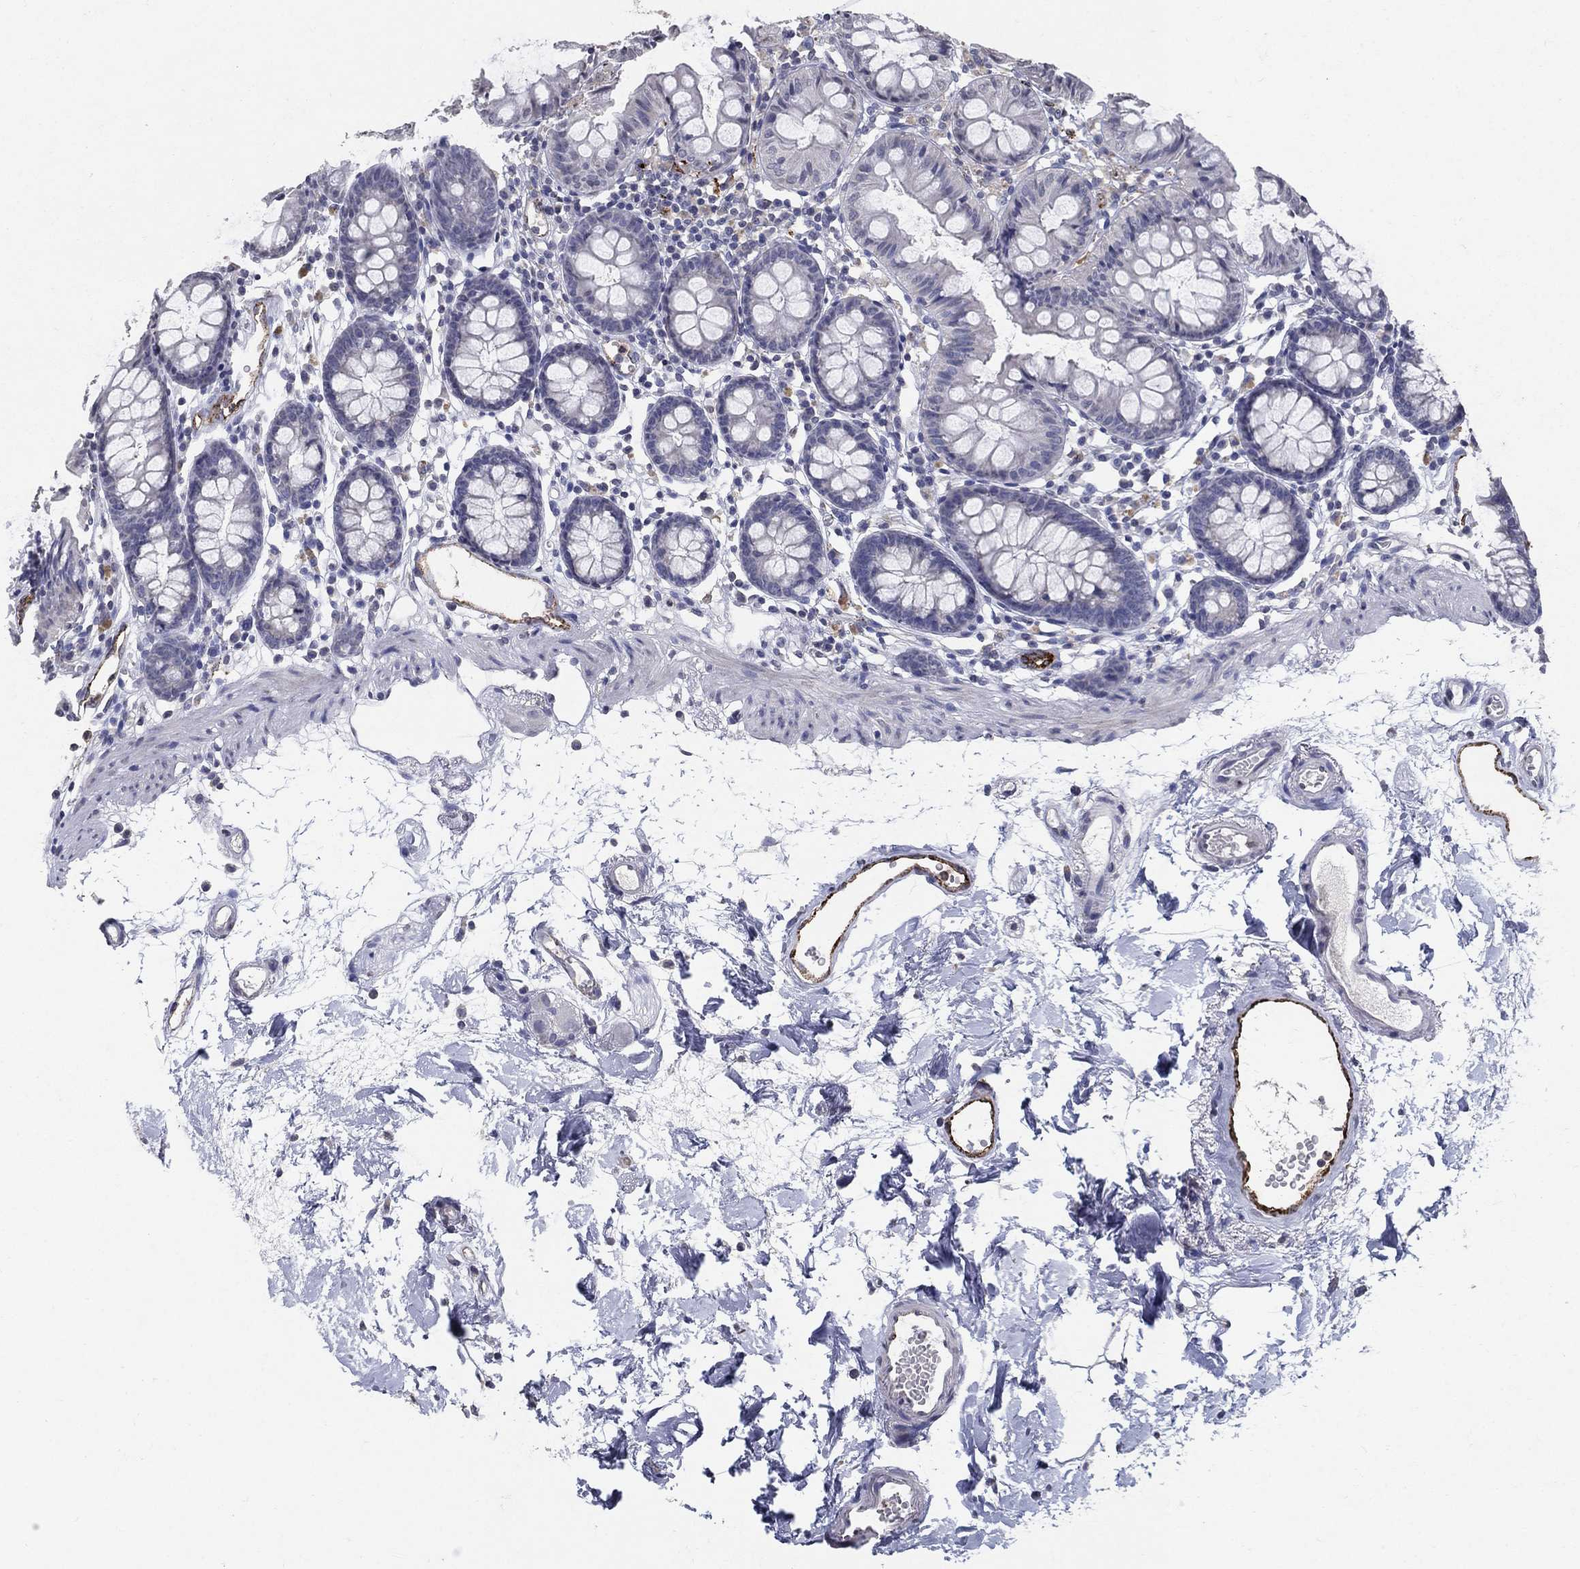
{"staining": {"intensity": "strong", "quantity": "25%-75%", "location": "cytoplasmic/membranous"}, "tissue": "colon", "cell_type": "Endothelial cells", "image_type": "normal", "snomed": [{"axis": "morphology", "description": "Normal tissue, NOS"}, {"axis": "topography", "description": "Colon"}], "caption": "Protein expression analysis of normal human colon reveals strong cytoplasmic/membranous expression in approximately 25%-75% of endothelial cells. (Stains: DAB (3,3'-diaminobenzidine) in brown, nuclei in blue, Microscopy: brightfield microscopy at high magnification).", "gene": "TINAG", "patient": {"sex": "female", "age": 84}}